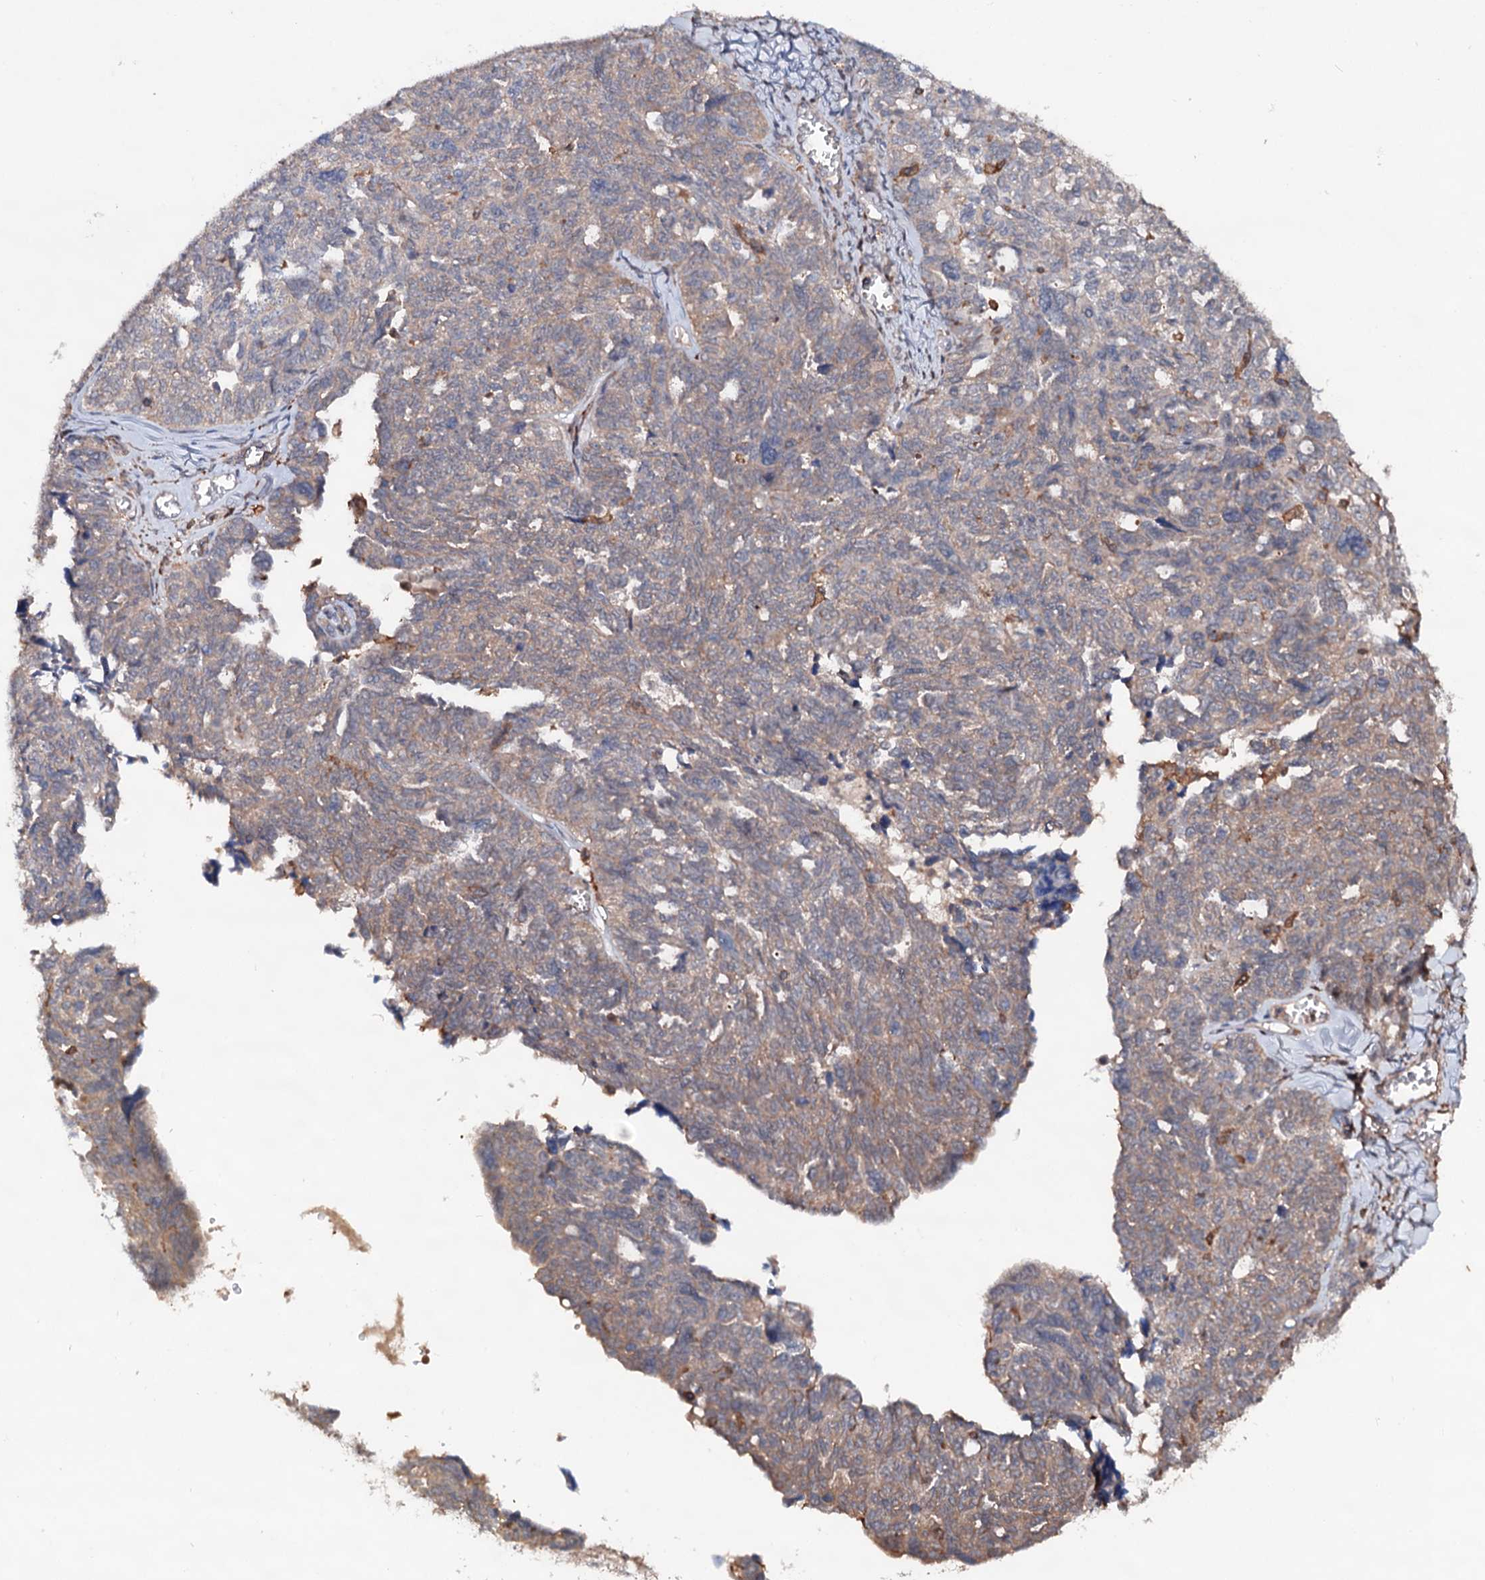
{"staining": {"intensity": "weak", "quantity": "25%-75%", "location": "cytoplasmic/membranous"}, "tissue": "ovarian cancer", "cell_type": "Tumor cells", "image_type": "cancer", "snomed": [{"axis": "morphology", "description": "Cystadenocarcinoma, serous, NOS"}, {"axis": "topography", "description": "Ovary"}], "caption": "Brown immunohistochemical staining in ovarian serous cystadenocarcinoma reveals weak cytoplasmic/membranous staining in approximately 25%-75% of tumor cells.", "gene": "GRIP1", "patient": {"sex": "female", "age": 79}}